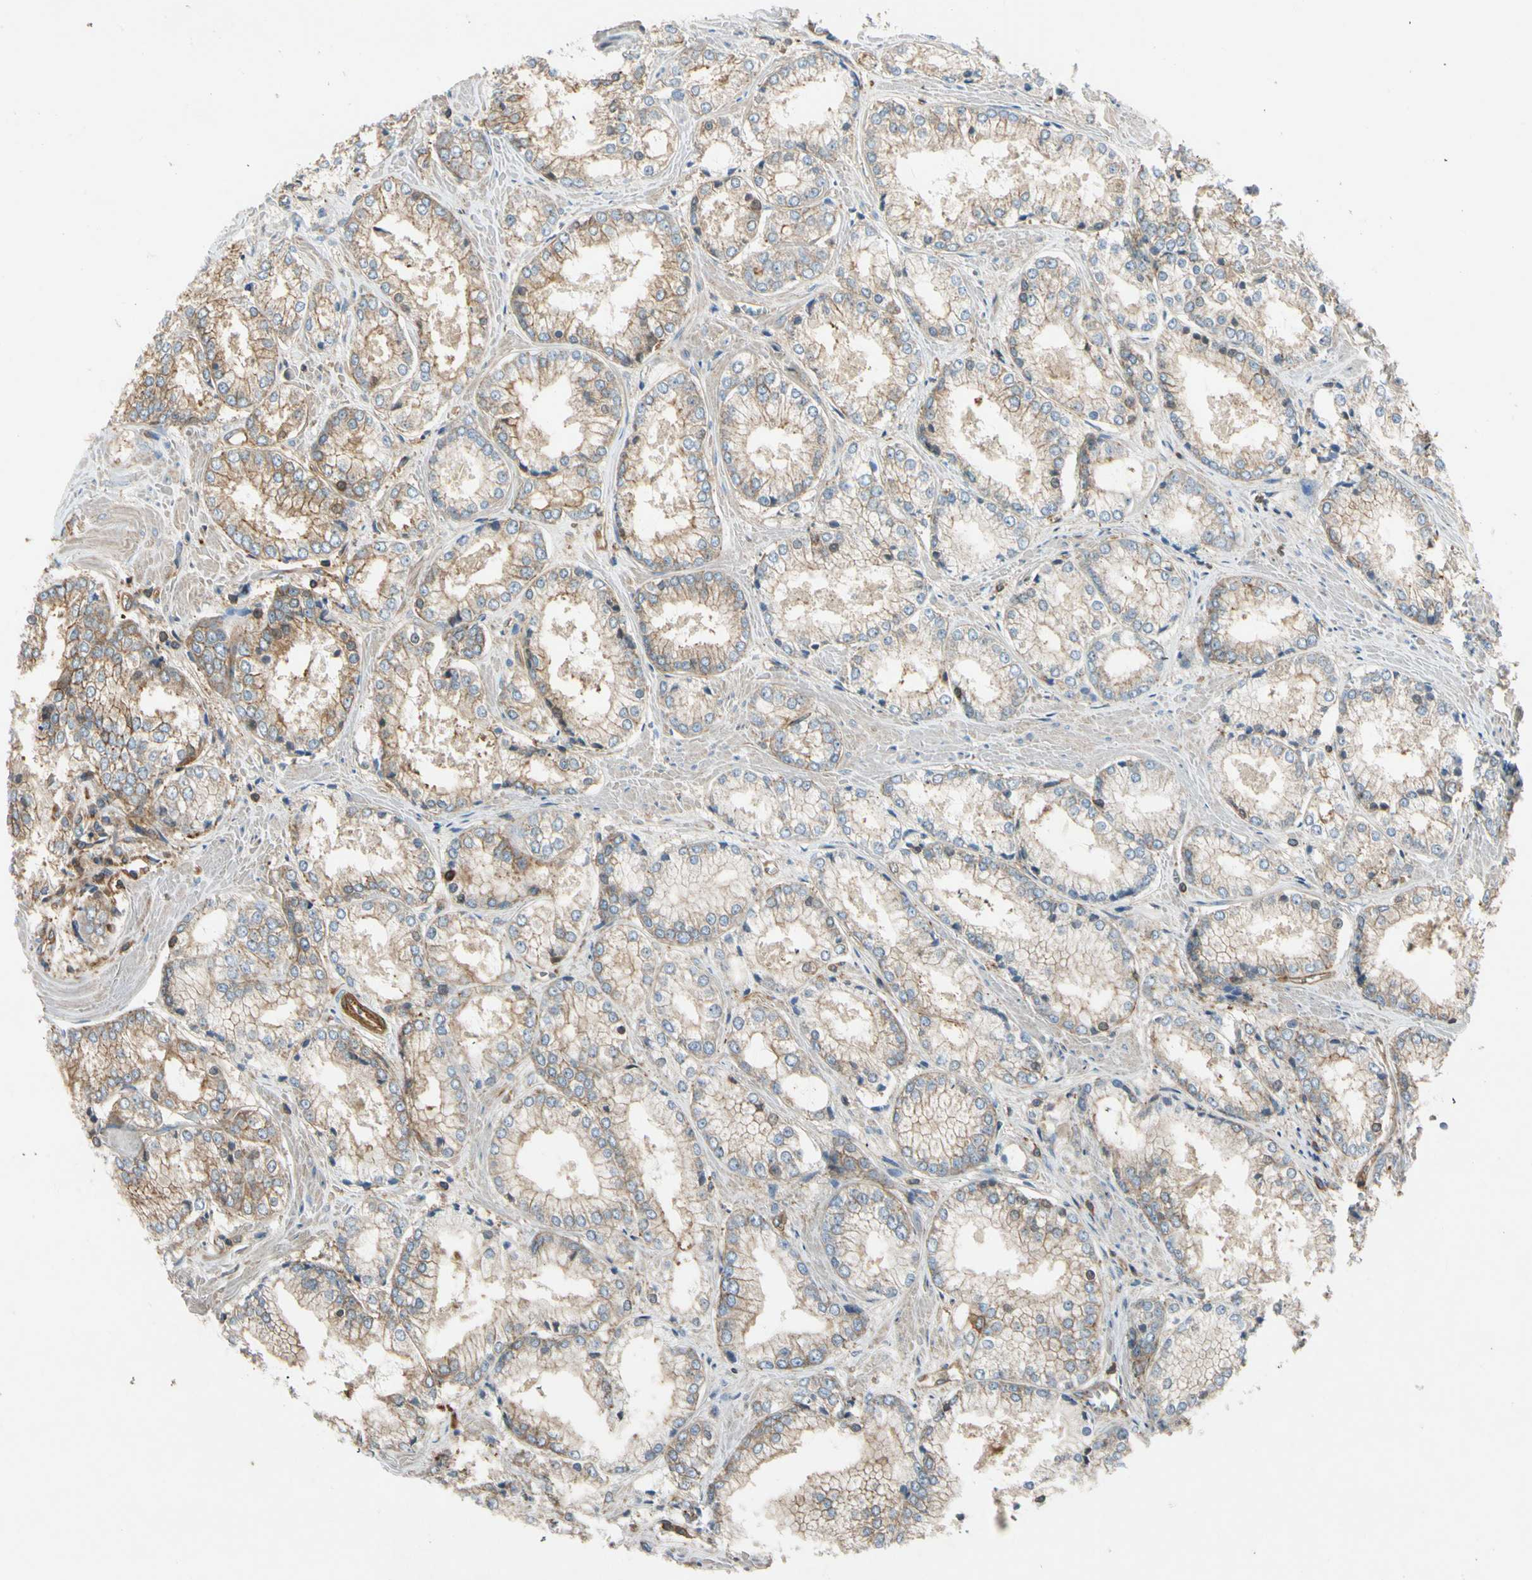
{"staining": {"intensity": "moderate", "quantity": "25%-75%", "location": "cytoplasmic/membranous"}, "tissue": "prostate cancer", "cell_type": "Tumor cells", "image_type": "cancer", "snomed": [{"axis": "morphology", "description": "Adenocarcinoma, Low grade"}, {"axis": "topography", "description": "Prostate"}], "caption": "Tumor cells display medium levels of moderate cytoplasmic/membranous positivity in about 25%-75% of cells in human adenocarcinoma (low-grade) (prostate). (DAB IHC with brightfield microscopy, high magnification).", "gene": "TCP11L1", "patient": {"sex": "male", "age": 64}}